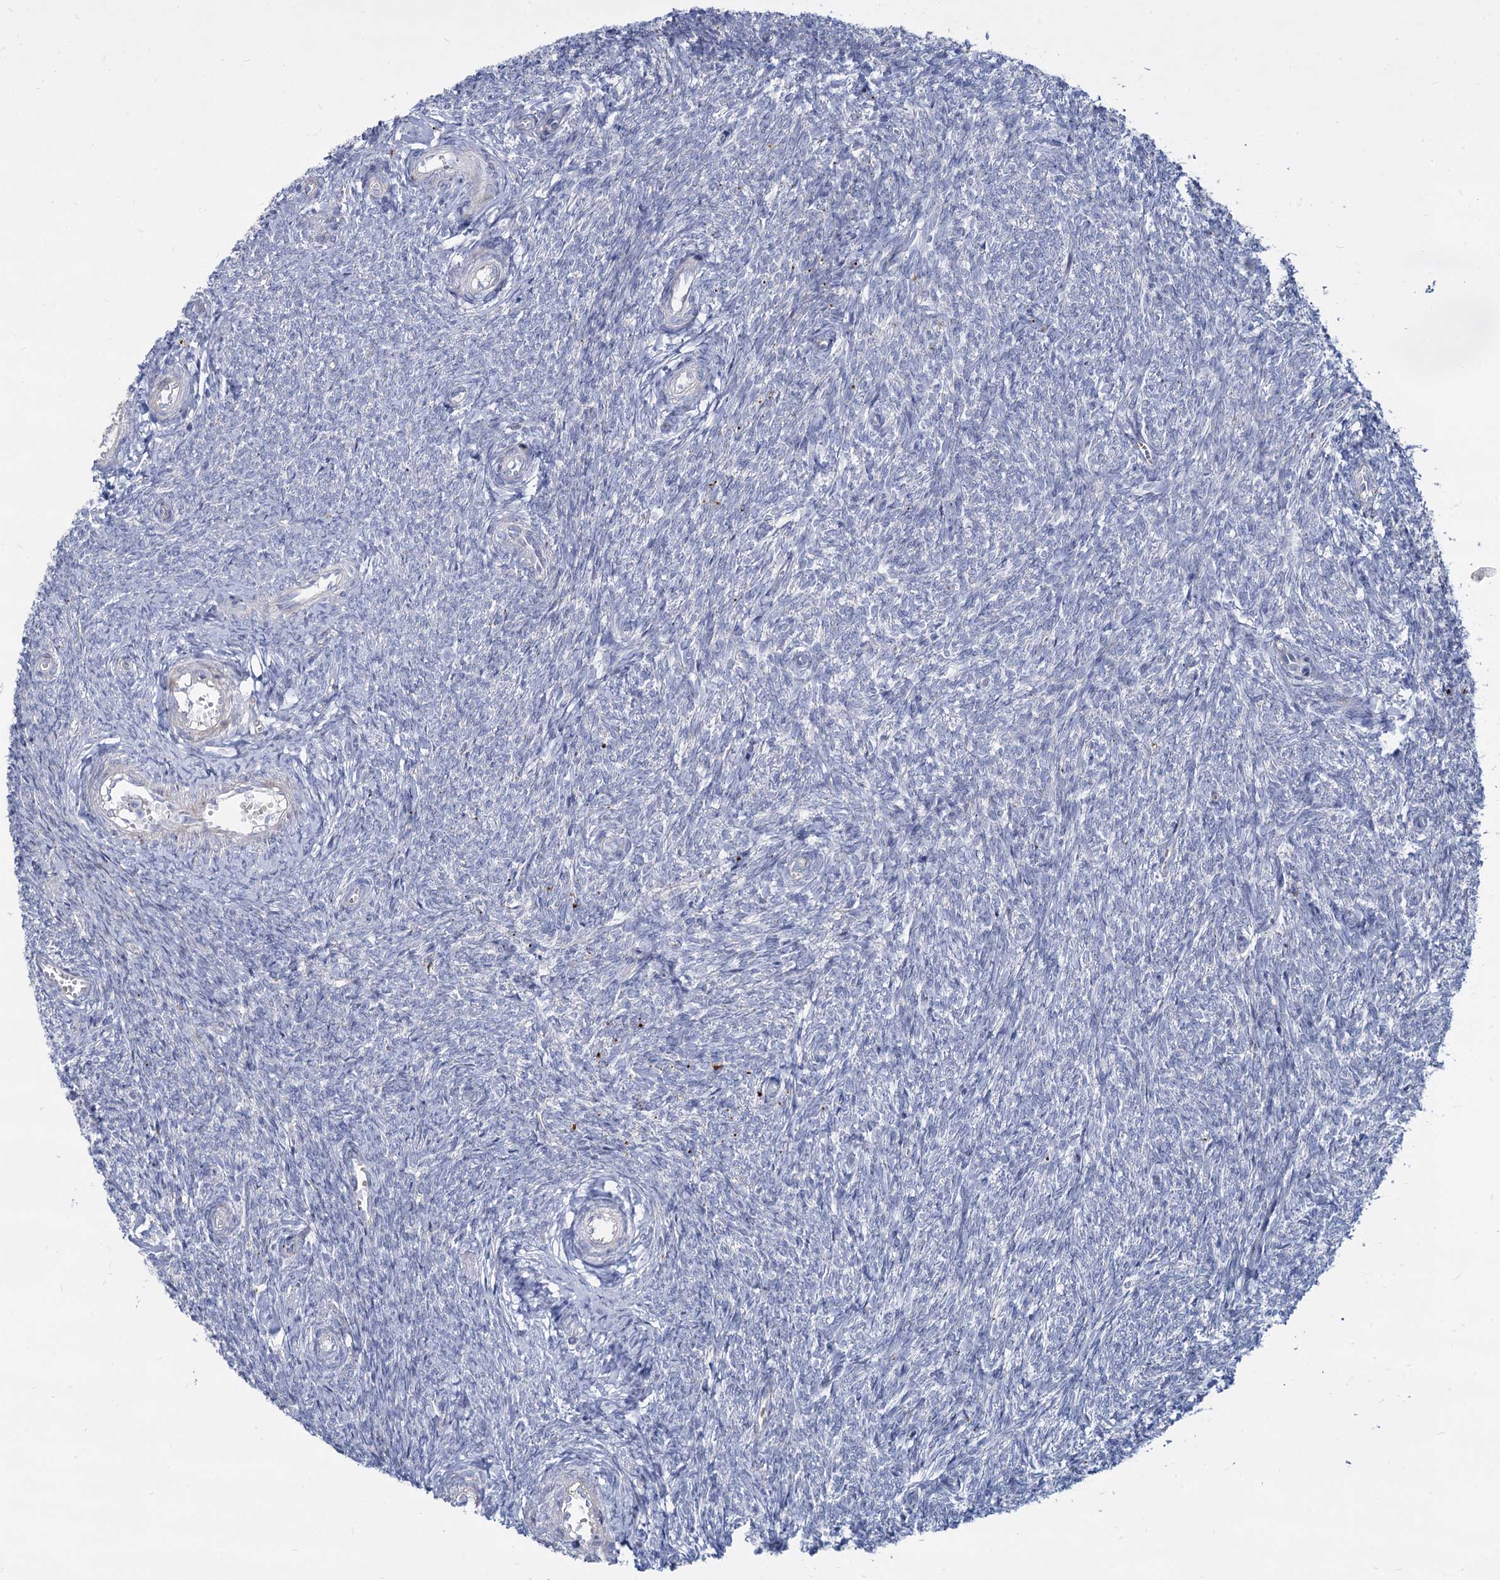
{"staining": {"intensity": "weak", "quantity": "<25%", "location": "cytoplasmic/membranous"}, "tissue": "ovary", "cell_type": "Follicle cells", "image_type": "normal", "snomed": [{"axis": "morphology", "description": "Normal tissue, NOS"}, {"axis": "topography", "description": "Ovary"}], "caption": "This is an immunohistochemistry image of unremarkable human ovary. There is no expression in follicle cells.", "gene": "TRIM77", "patient": {"sex": "female", "age": 44}}